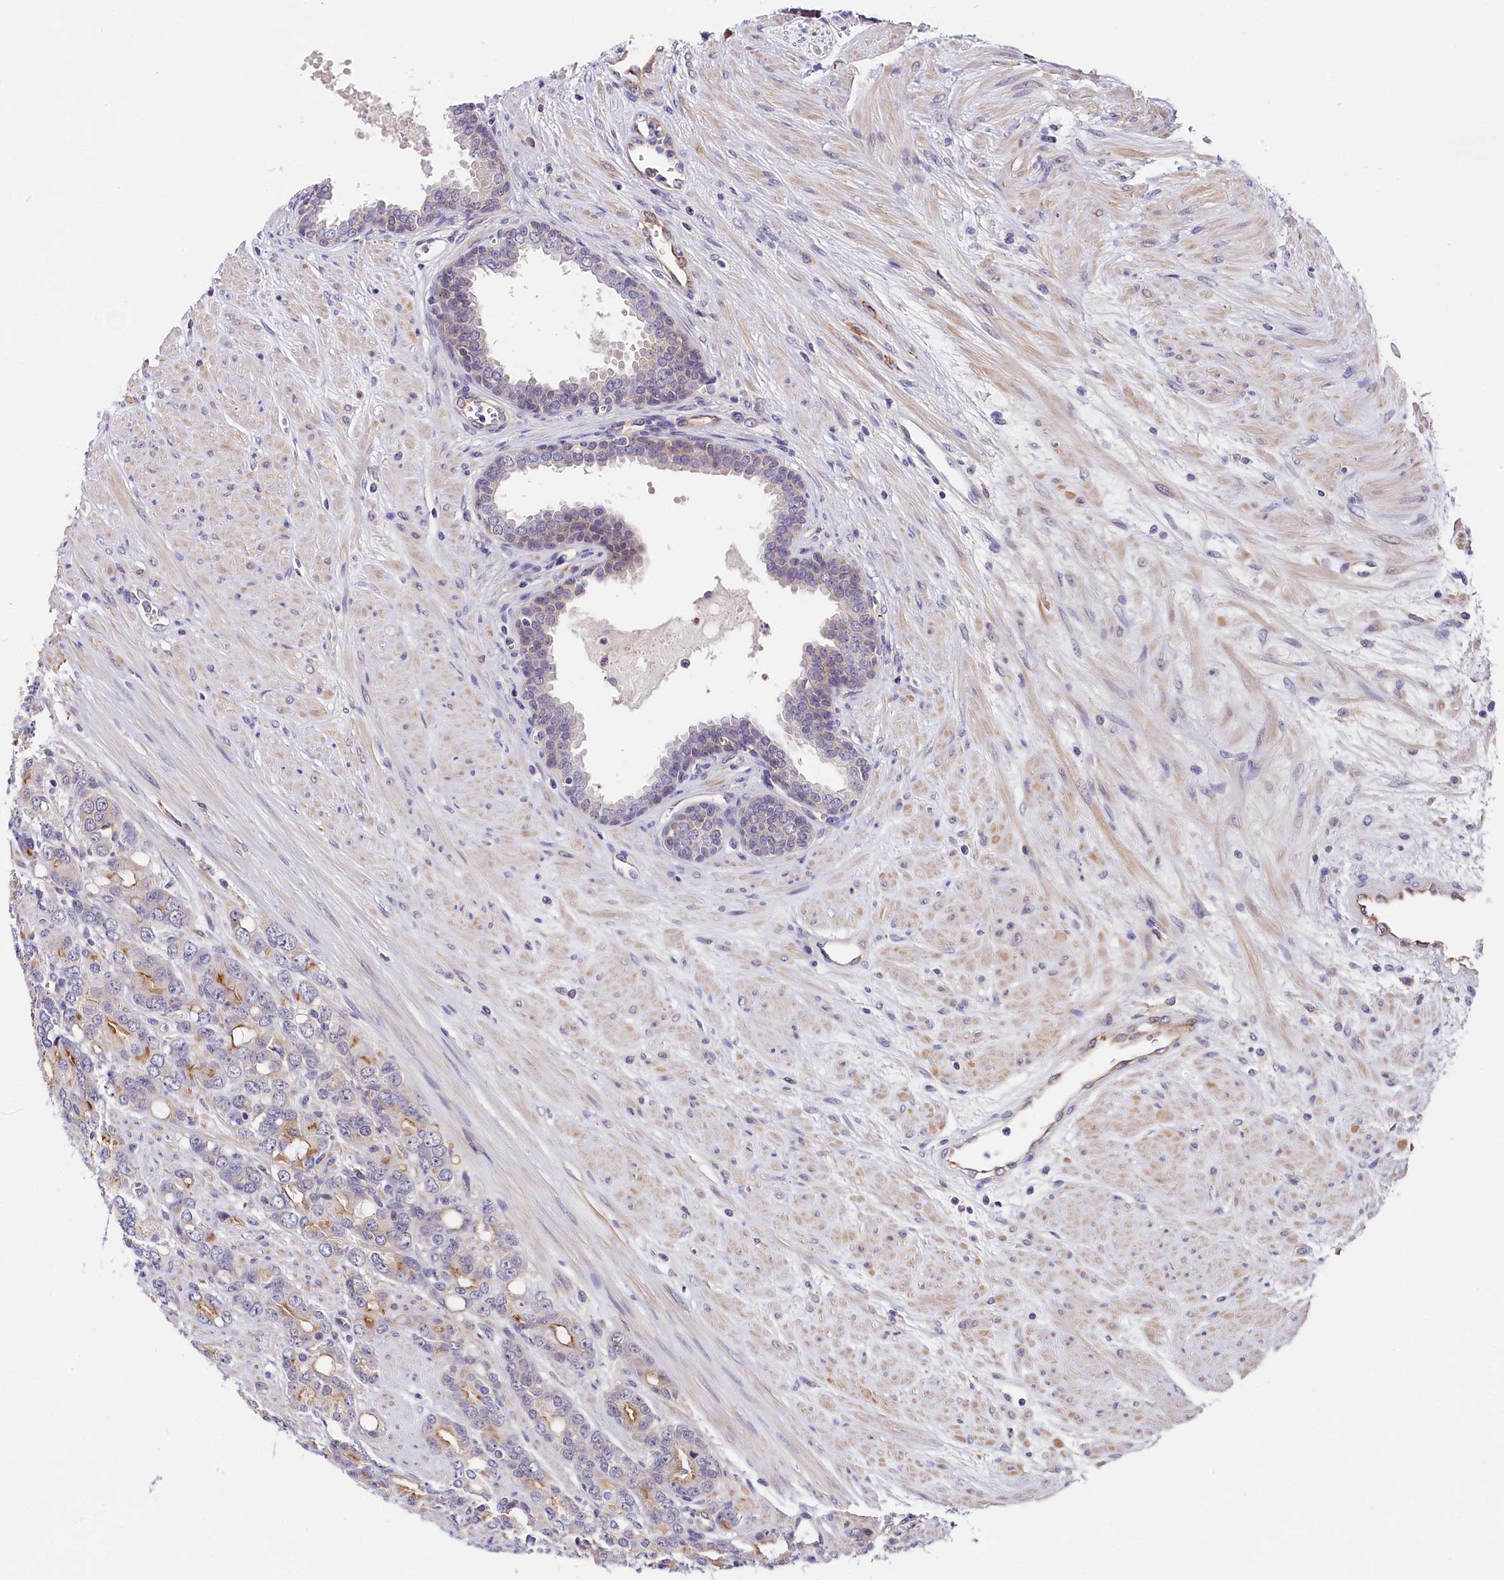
{"staining": {"intensity": "negative", "quantity": "none", "location": "none"}, "tissue": "prostate cancer", "cell_type": "Tumor cells", "image_type": "cancer", "snomed": [{"axis": "morphology", "description": "Adenocarcinoma, High grade"}, {"axis": "topography", "description": "Prostate"}], "caption": "An immunohistochemistry (IHC) micrograph of prostate high-grade adenocarcinoma is shown. There is no staining in tumor cells of prostate high-grade adenocarcinoma.", "gene": "OAS3", "patient": {"sex": "male", "age": 62}}